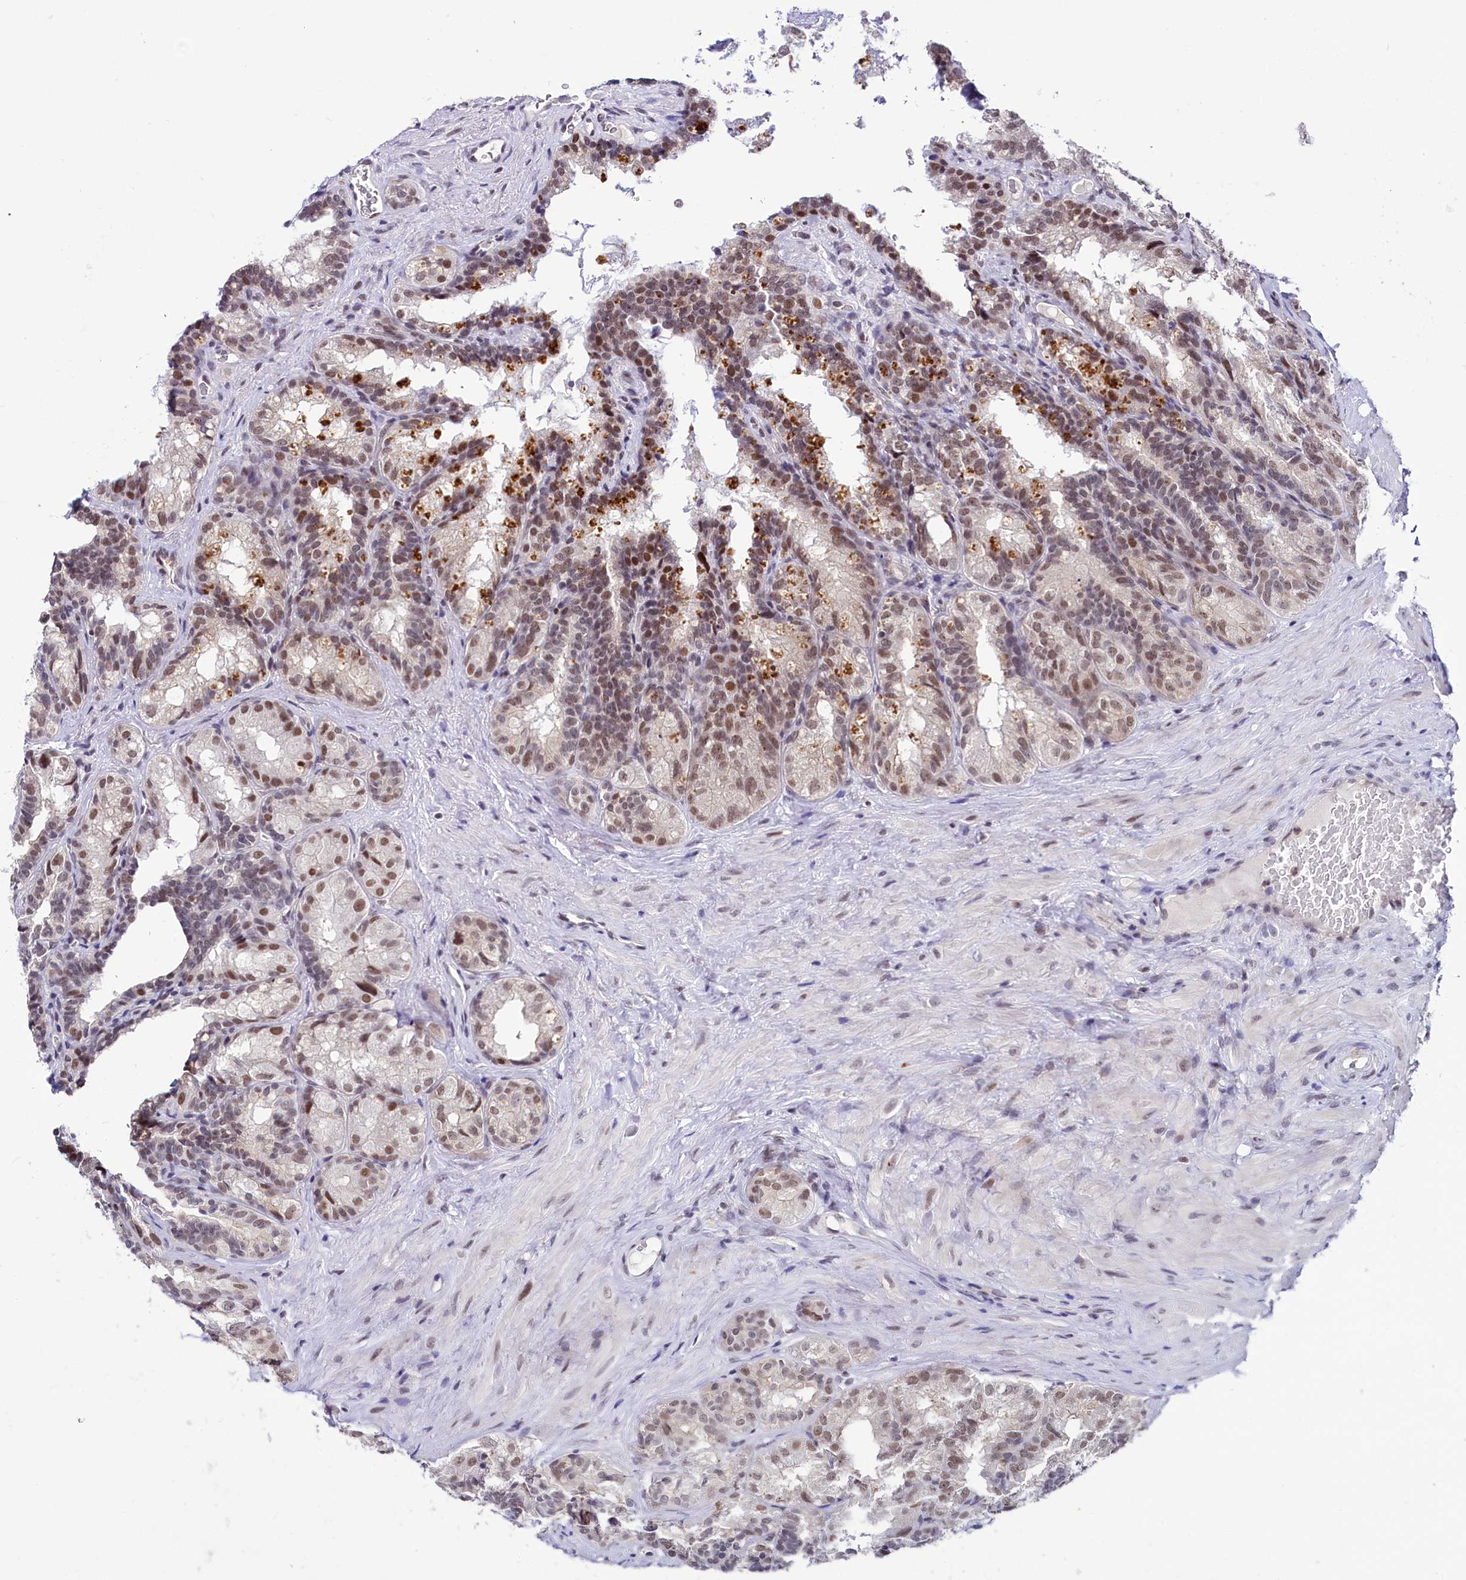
{"staining": {"intensity": "moderate", "quantity": ">75%", "location": "nuclear"}, "tissue": "seminal vesicle", "cell_type": "Glandular cells", "image_type": "normal", "snomed": [{"axis": "morphology", "description": "Normal tissue, NOS"}, {"axis": "topography", "description": "Seminal veicle"}], "caption": "Immunohistochemical staining of benign human seminal vesicle demonstrates moderate nuclear protein positivity in about >75% of glandular cells. (Brightfield microscopy of DAB IHC at high magnification).", "gene": "SCAF11", "patient": {"sex": "male", "age": 60}}